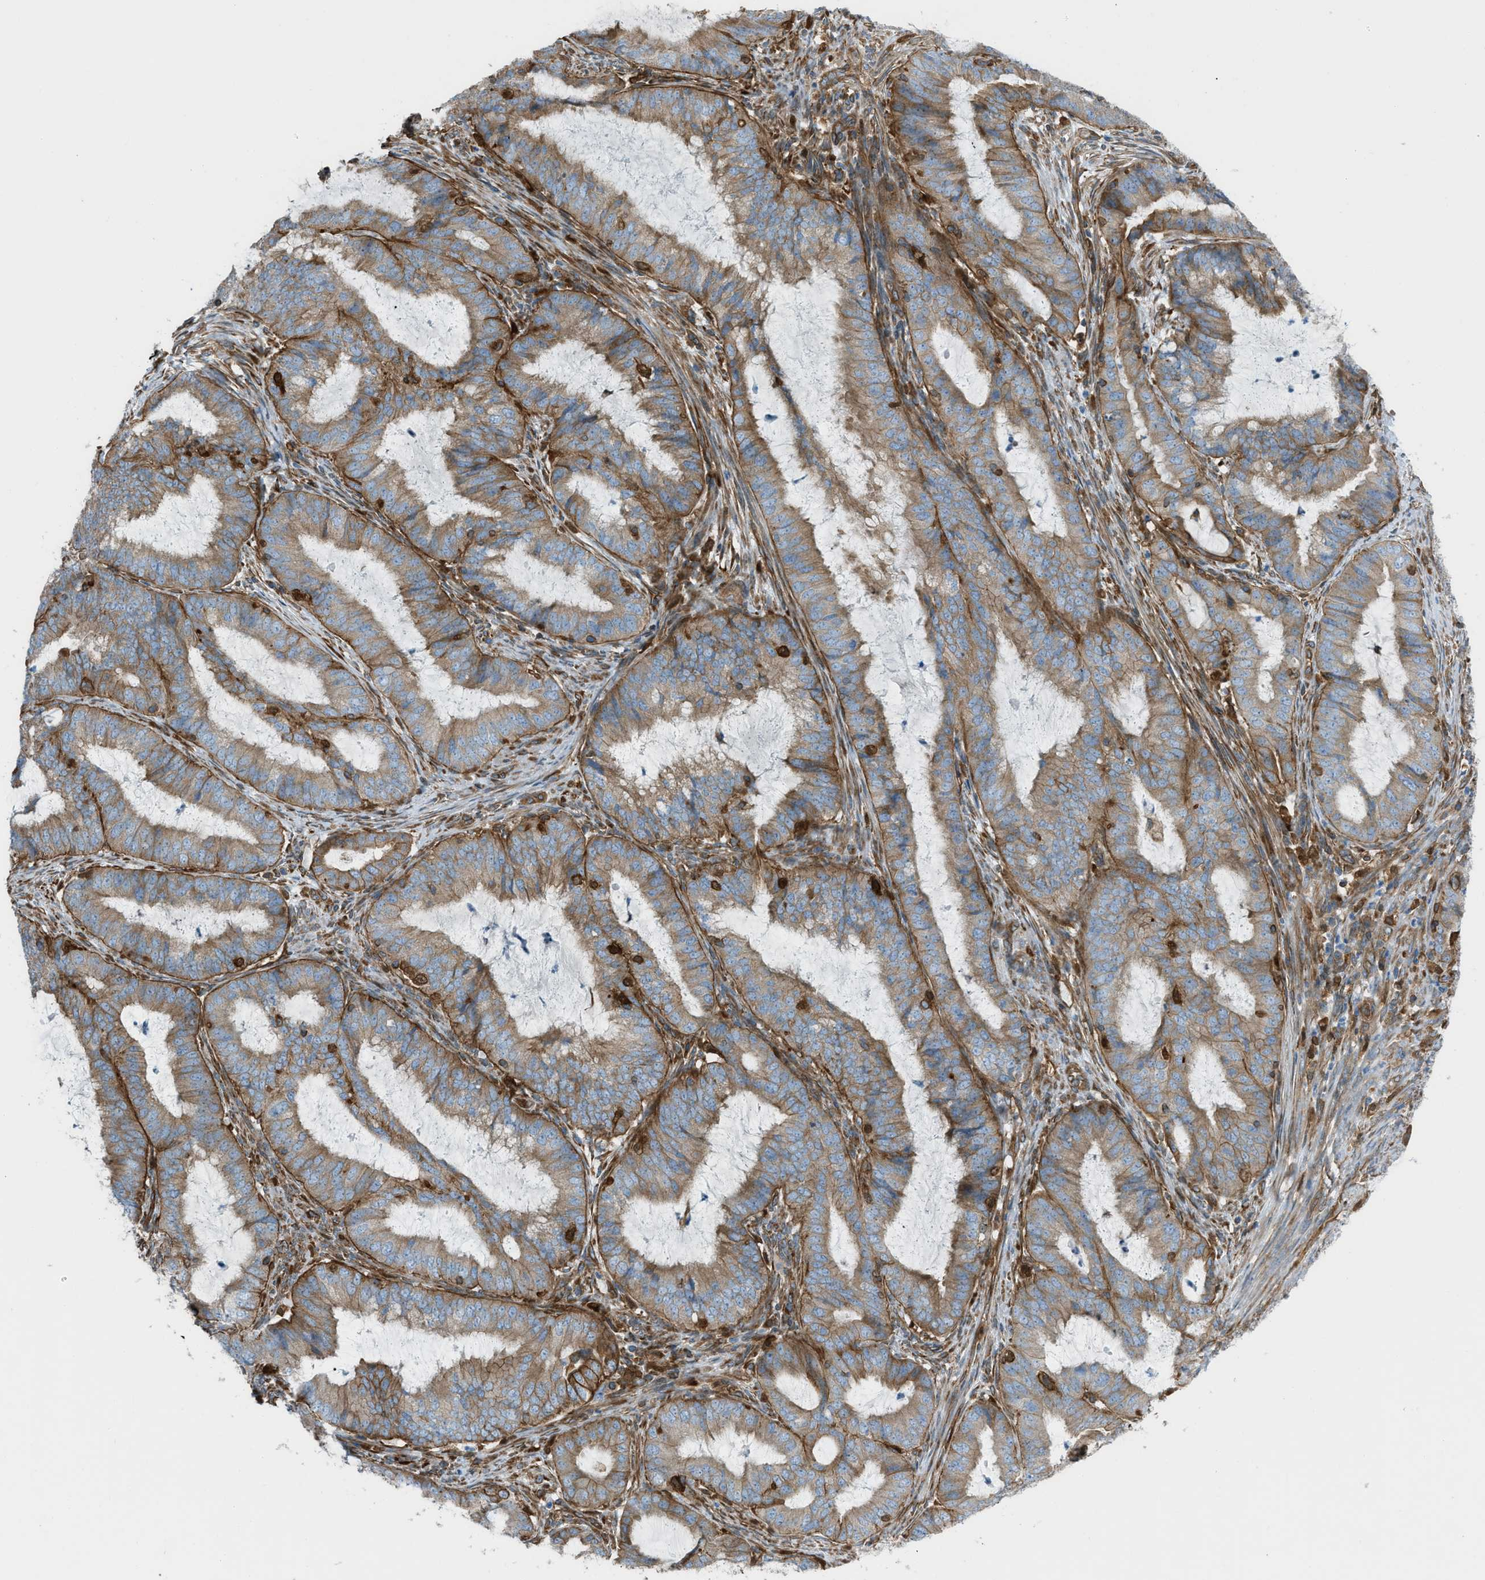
{"staining": {"intensity": "moderate", "quantity": ">75%", "location": "cytoplasmic/membranous"}, "tissue": "endometrial cancer", "cell_type": "Tumor cells", "image_type": "cancer", "snomed": [{"axis": "morphology", "description": "Adenocarcinoma, NOS"}, {"axis": "topography", "description": "Endometrium"}], "caption": "This histopathology image shows immunohistochemistry staining of human endometrial adenocarcinoma, with medium moderate cytoplasmic/membranous staining in about >75% of tumor cells.", "gene": "DMAC1", "patient": {"sex": "female", "age": 70}}